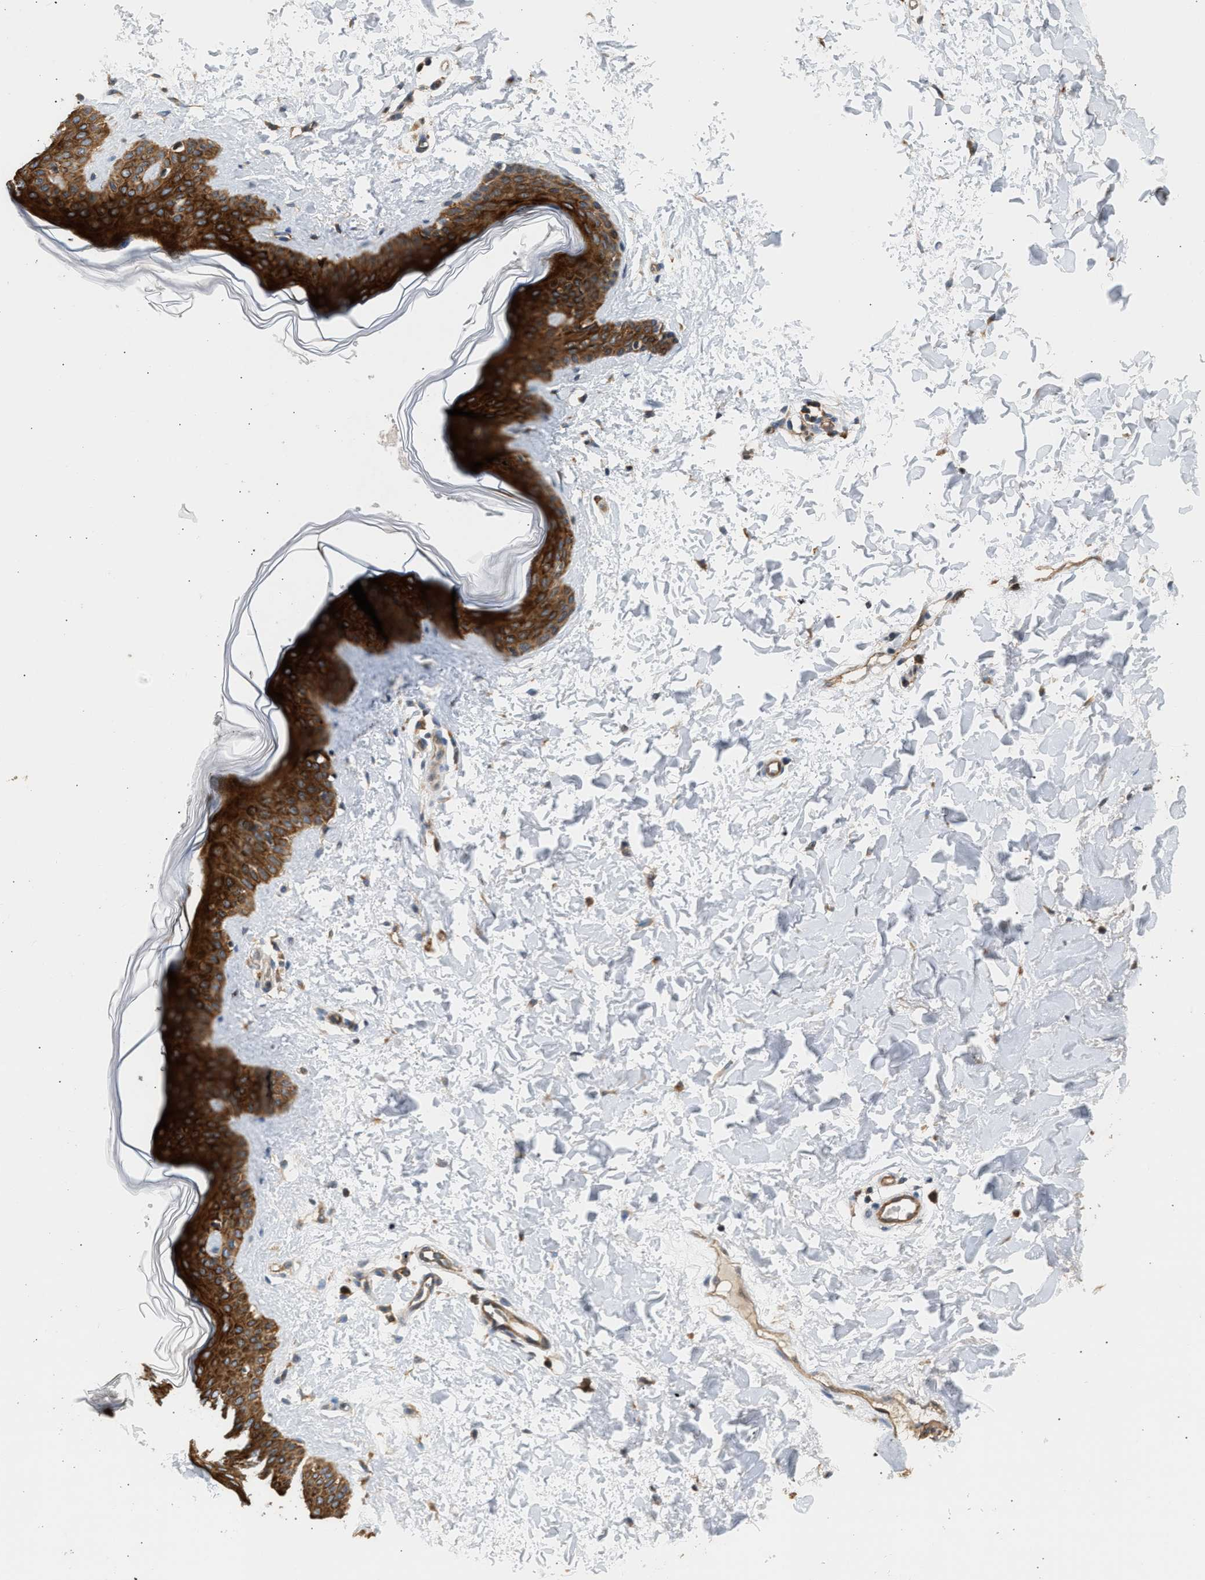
{"staining": {"intensity": "moderate", "quantity": ">75%", "location": "cytoplasmic/membranous"}, "tissue": "skin", "cell_type": "Fibroblasts", "image_type": "normal", "snomed": [{"axis": "morphology", "description": "Normal tissue, NOS"}, {"axis": "topography", "description": "Skin"}], "caption": "Skin stained for a protein (brown) exhibits moderate cytoplasmic/membranous positive positivity in about >75% of fibroblasts.", "gene": "DUSP14", "patient": {"sex": "female", "age": 17}}